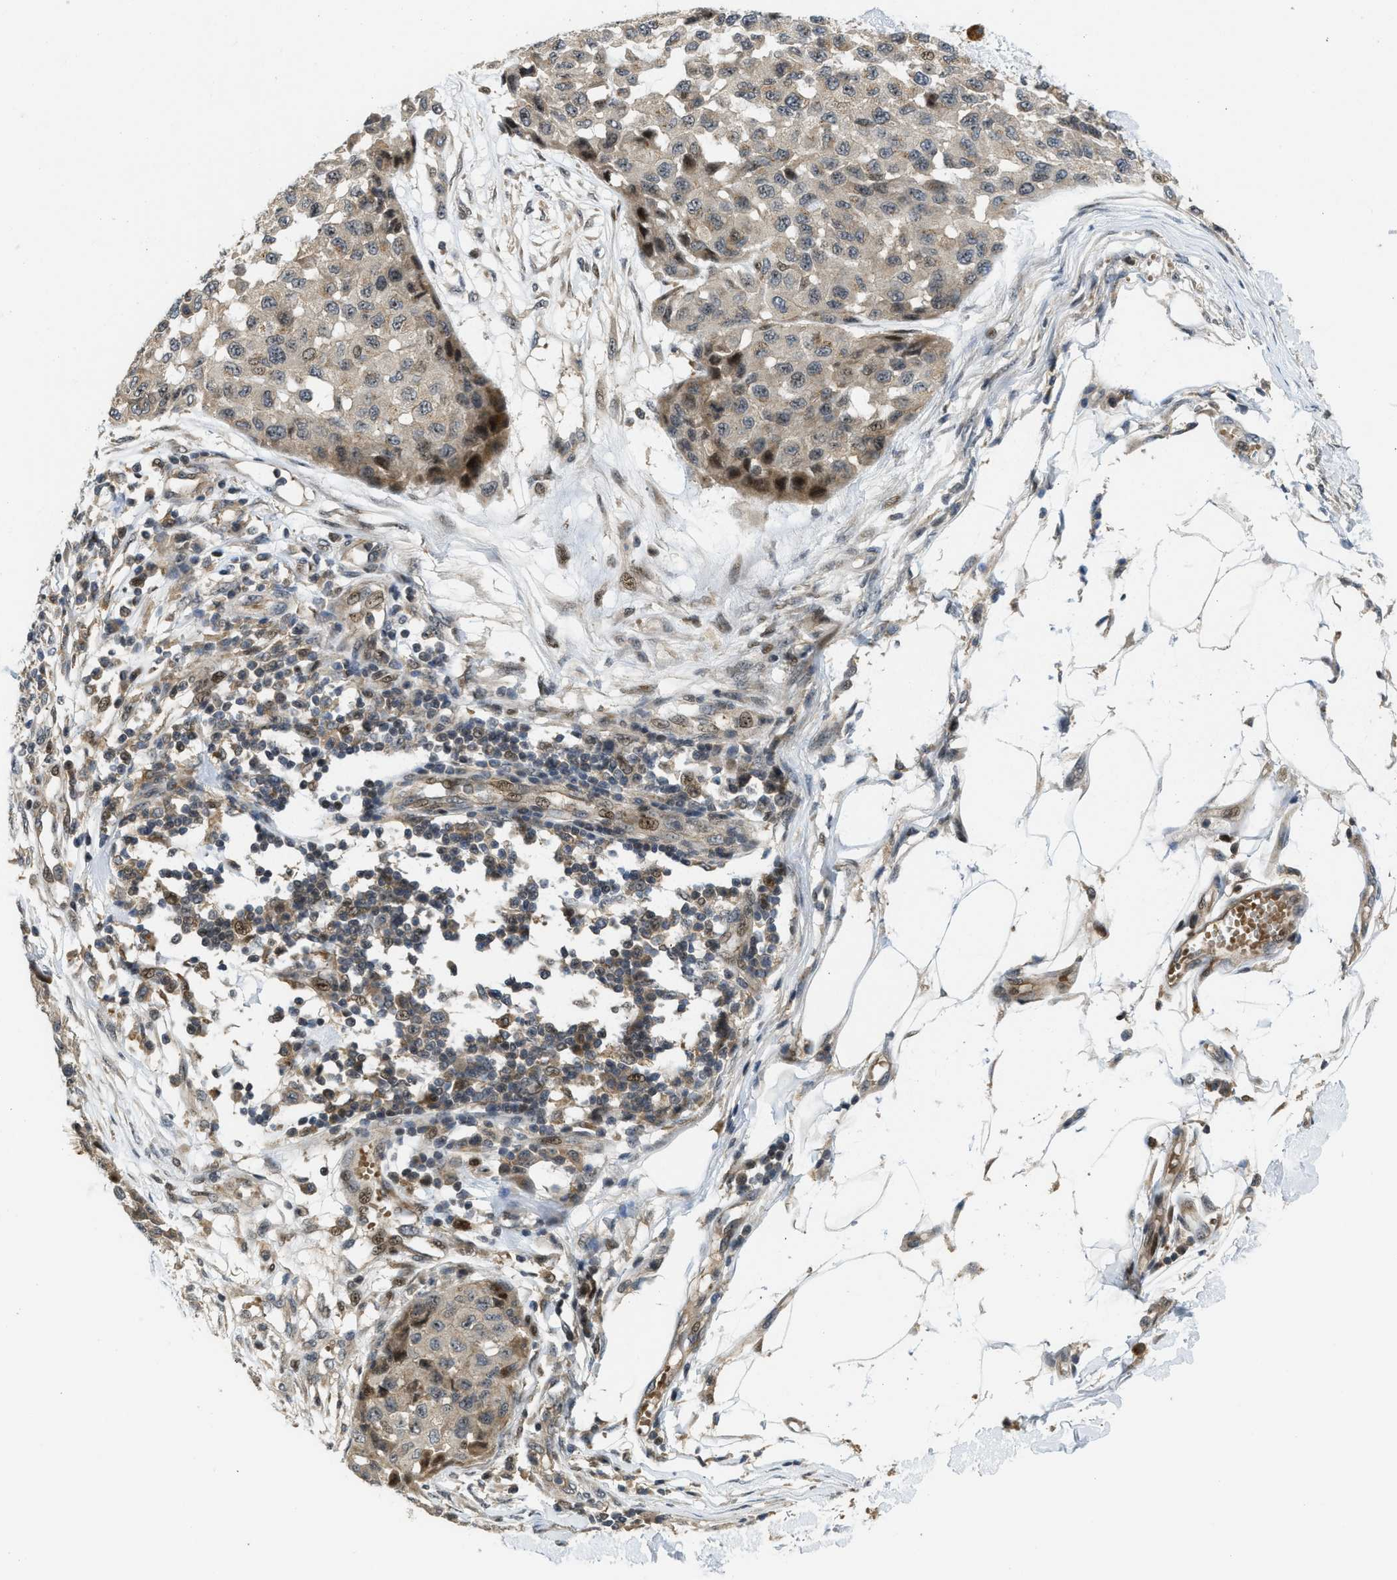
{"staining": {"intensity": "moderate", "quantity": "<25%", "location": "nuclear"}, "tissue": "melanoma", "cell_type": "Tumor cells", "image_type": "cancer", "snomed": [{"axis": "morphology", "description": "Normal tissue, NOS"}, {"axis": "morphology", "description": "Malignant melanoma, NOS"}, {"axis": "topography", "description": "Skin"}], "caption": "Immunohistochemical staining of malignant melanoma exhibits low levels of moderate nuclear positivity in approximately <25% of tumor cells. (DAB IHC with brightfield microscopy, high magnification).", "gene": "DNAJC28", "patient": {"sex": "male", "age": 62}}